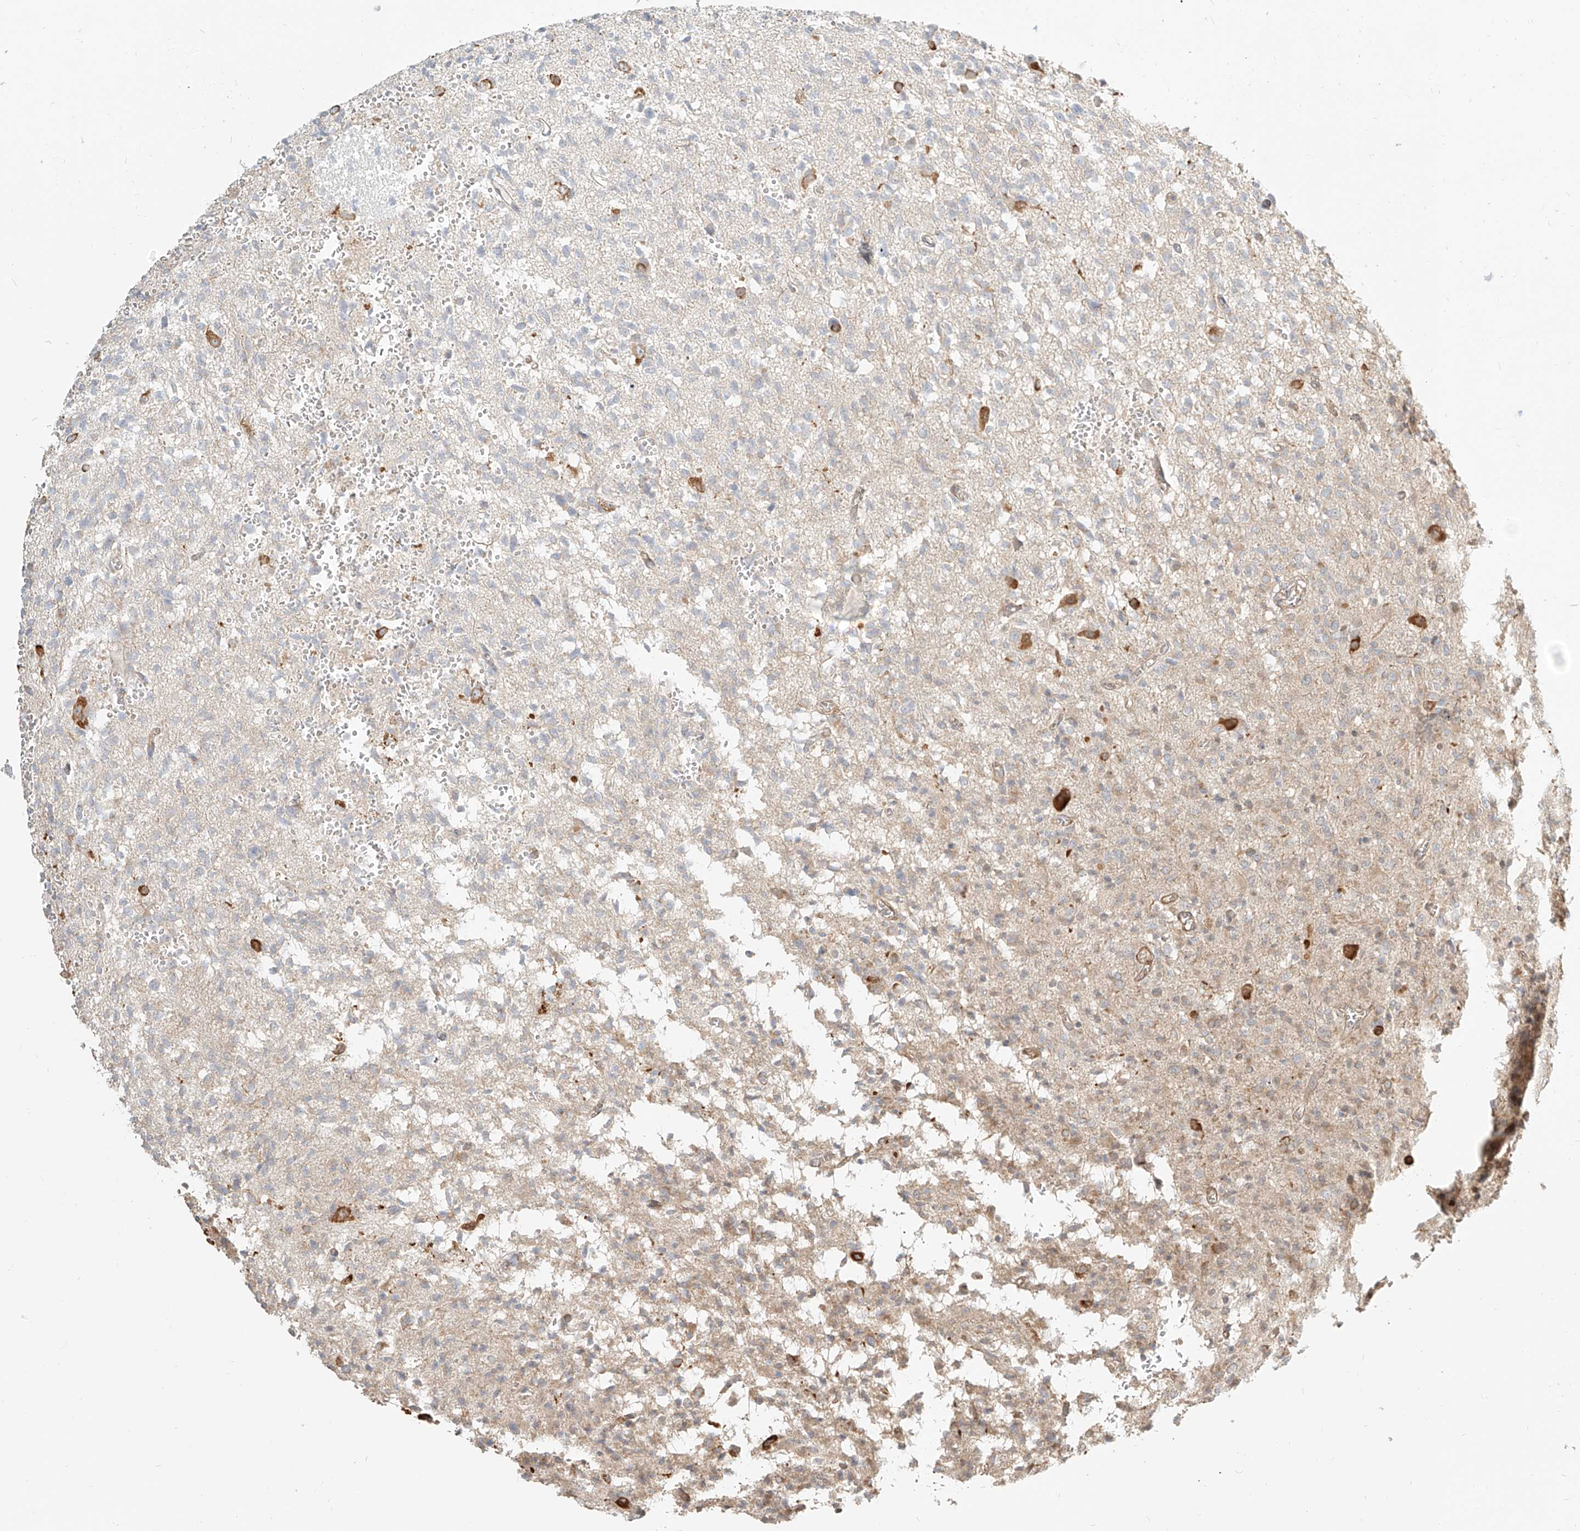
{"staining": {"intensity": "negative", "quantity": "none", "location": "none"}, "tissue": "glioma", "cell_type": "Tumor cells", "image_type": "cancer", "snomed": [{"axis": "morphology", "description": "Glioma, malignant, High grade"}, {"axis": "topography", "description": "Brain"}], "caption": "This is an immunohistochemistry (IHC) micrograph of glioma. There is no positivity in tumor cells.", "gene": "UBE2K", "patient": {"sex": "female", "age": 57}}